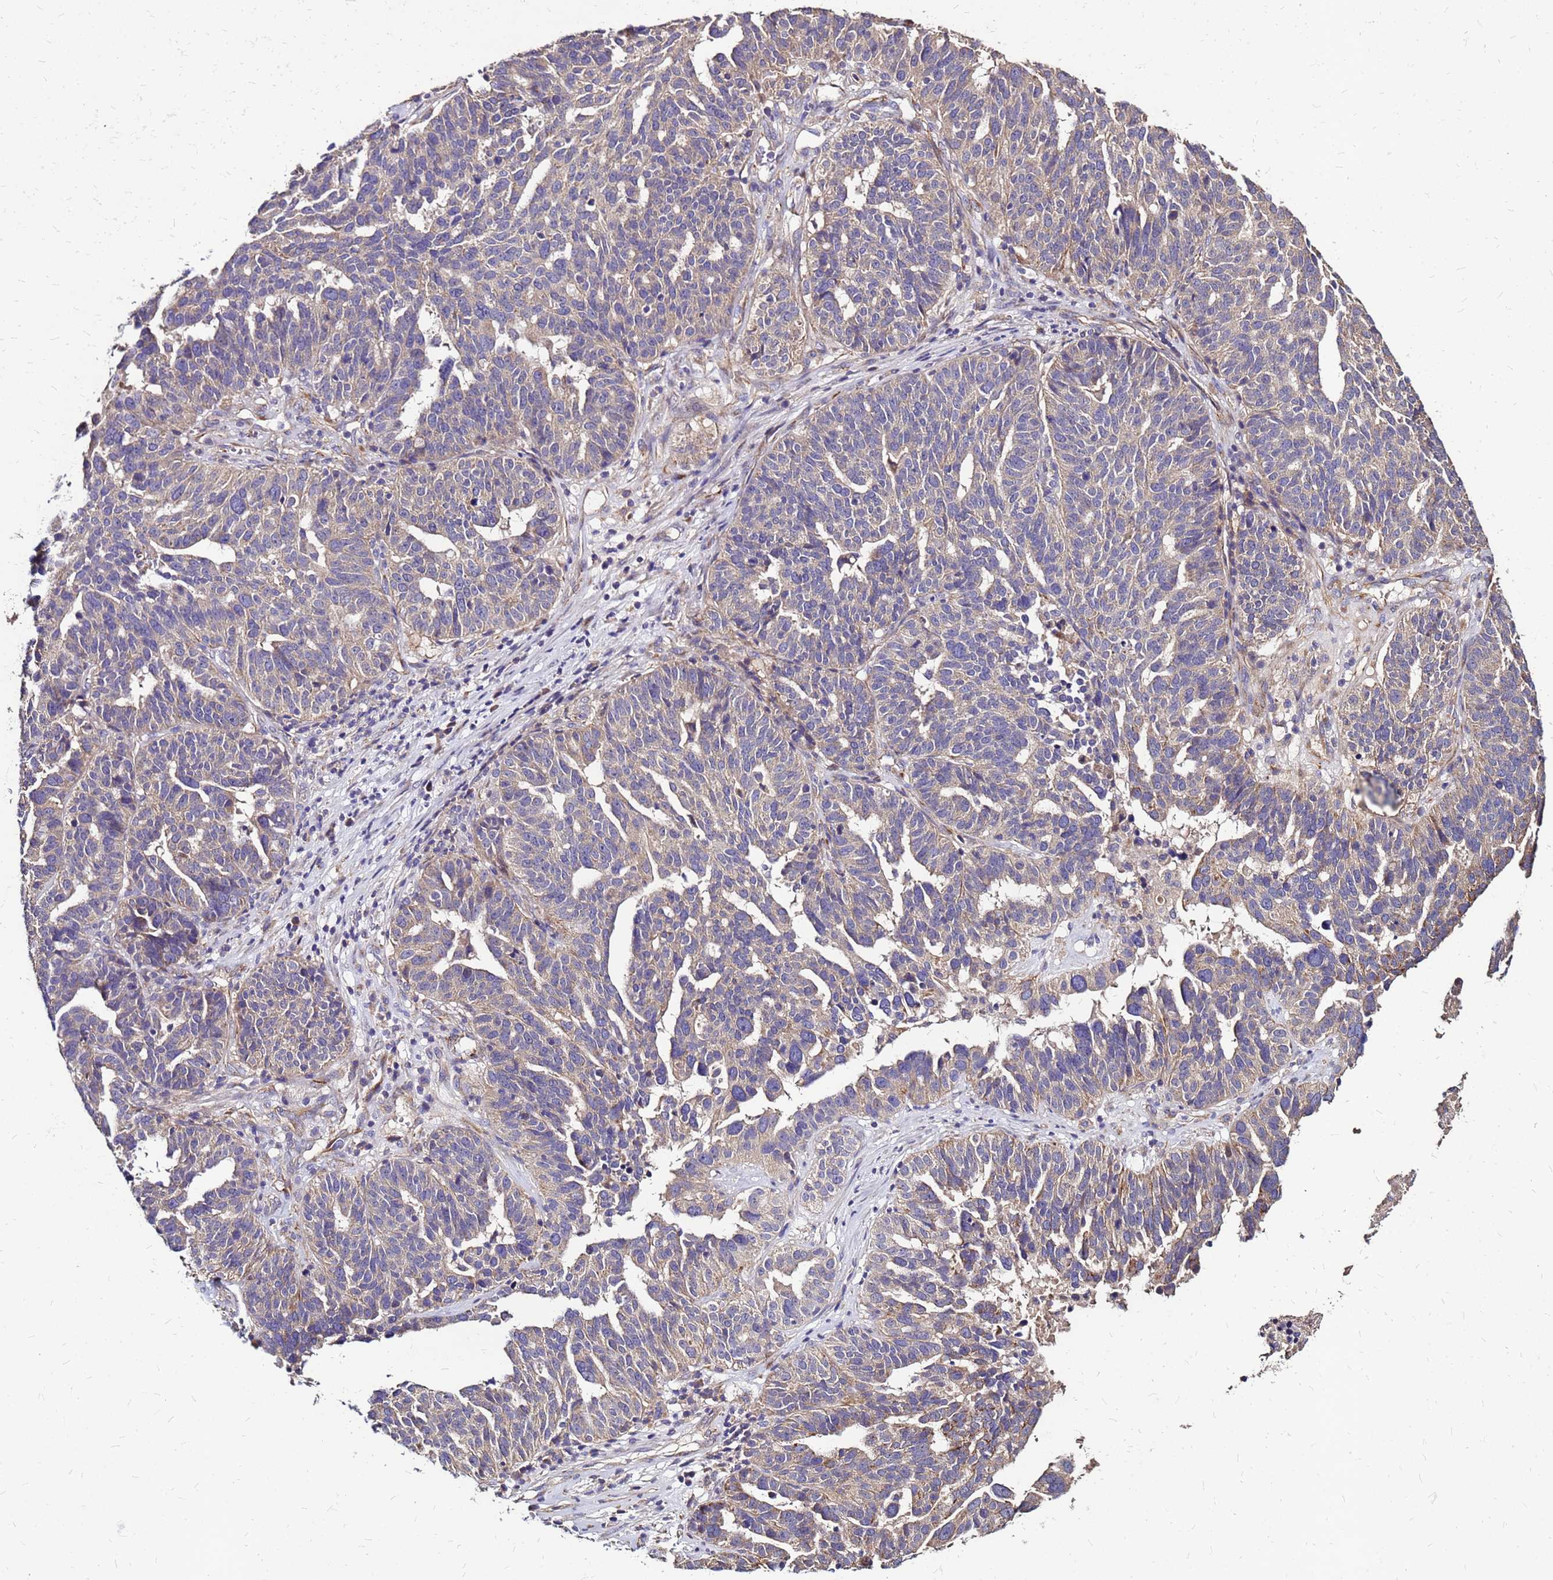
{"staining": {"intensity": "weak", "quantity": "<25%", "location": "cytoplasmic/membranous"}, "tissue": "ovarian cancer", "cell_type": "Tumor cells", "image_type": "cancer", "snomed": [{"axis": "morphology", "description": "Cystadenocarcinoma, serous, NOS"}, {"axis": "topography", "description": "Ovary"}], "caption": "Immunohistochemistry micrograph of human ovarian serous cystadenocarcinoma stained for a protein (brown), which displays no staining in tumor cells. Nuclei are stained in blue.", "gene": "ARHGEF5", "patient": {"sex": "female", "age": 59}}